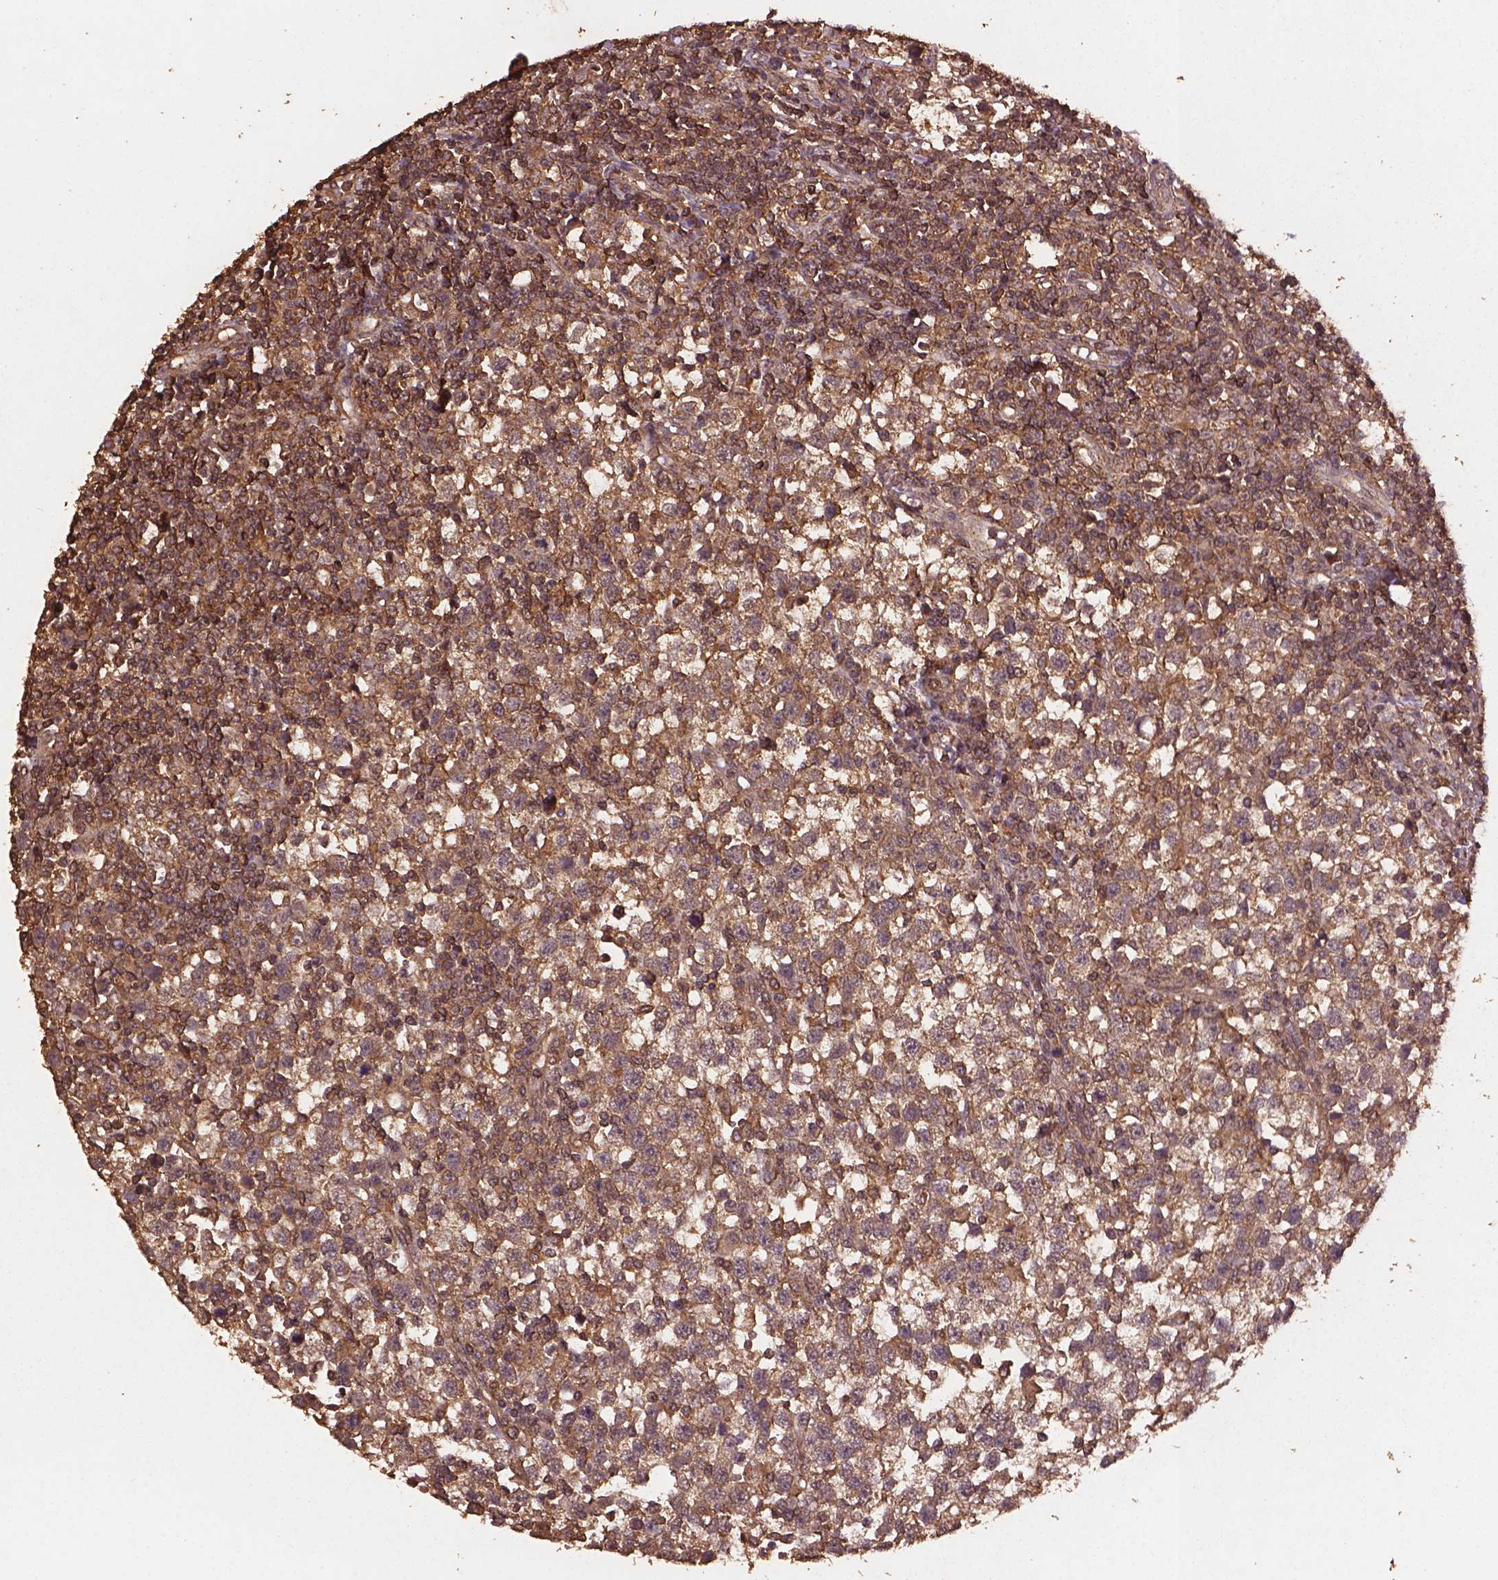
{"staining": {"intensity": "weak", "quantity": ">75%", "location": "cytoplasmic/membranous"}, "tissue": "testis cancer", "cell_type": "Tumor cells", "image_type": "cancer", "snomed": [{"axis": "morphology", "description": "Seminoma, NOS"}, {"axis": "topography", "description": "Testis"}], "caption": "Immunohistochemical staining of testis seminoma demonstrates low levels of weak cytoplasmic/membranous protein expression in approximately >75% of tumor cells. Using DAB (brown) and hematoxylin (blue) stains, captured at high magnification using brightfield microscopy.", "gene": "BABAM1", "patient": {"sex": "male", "age": 34}}